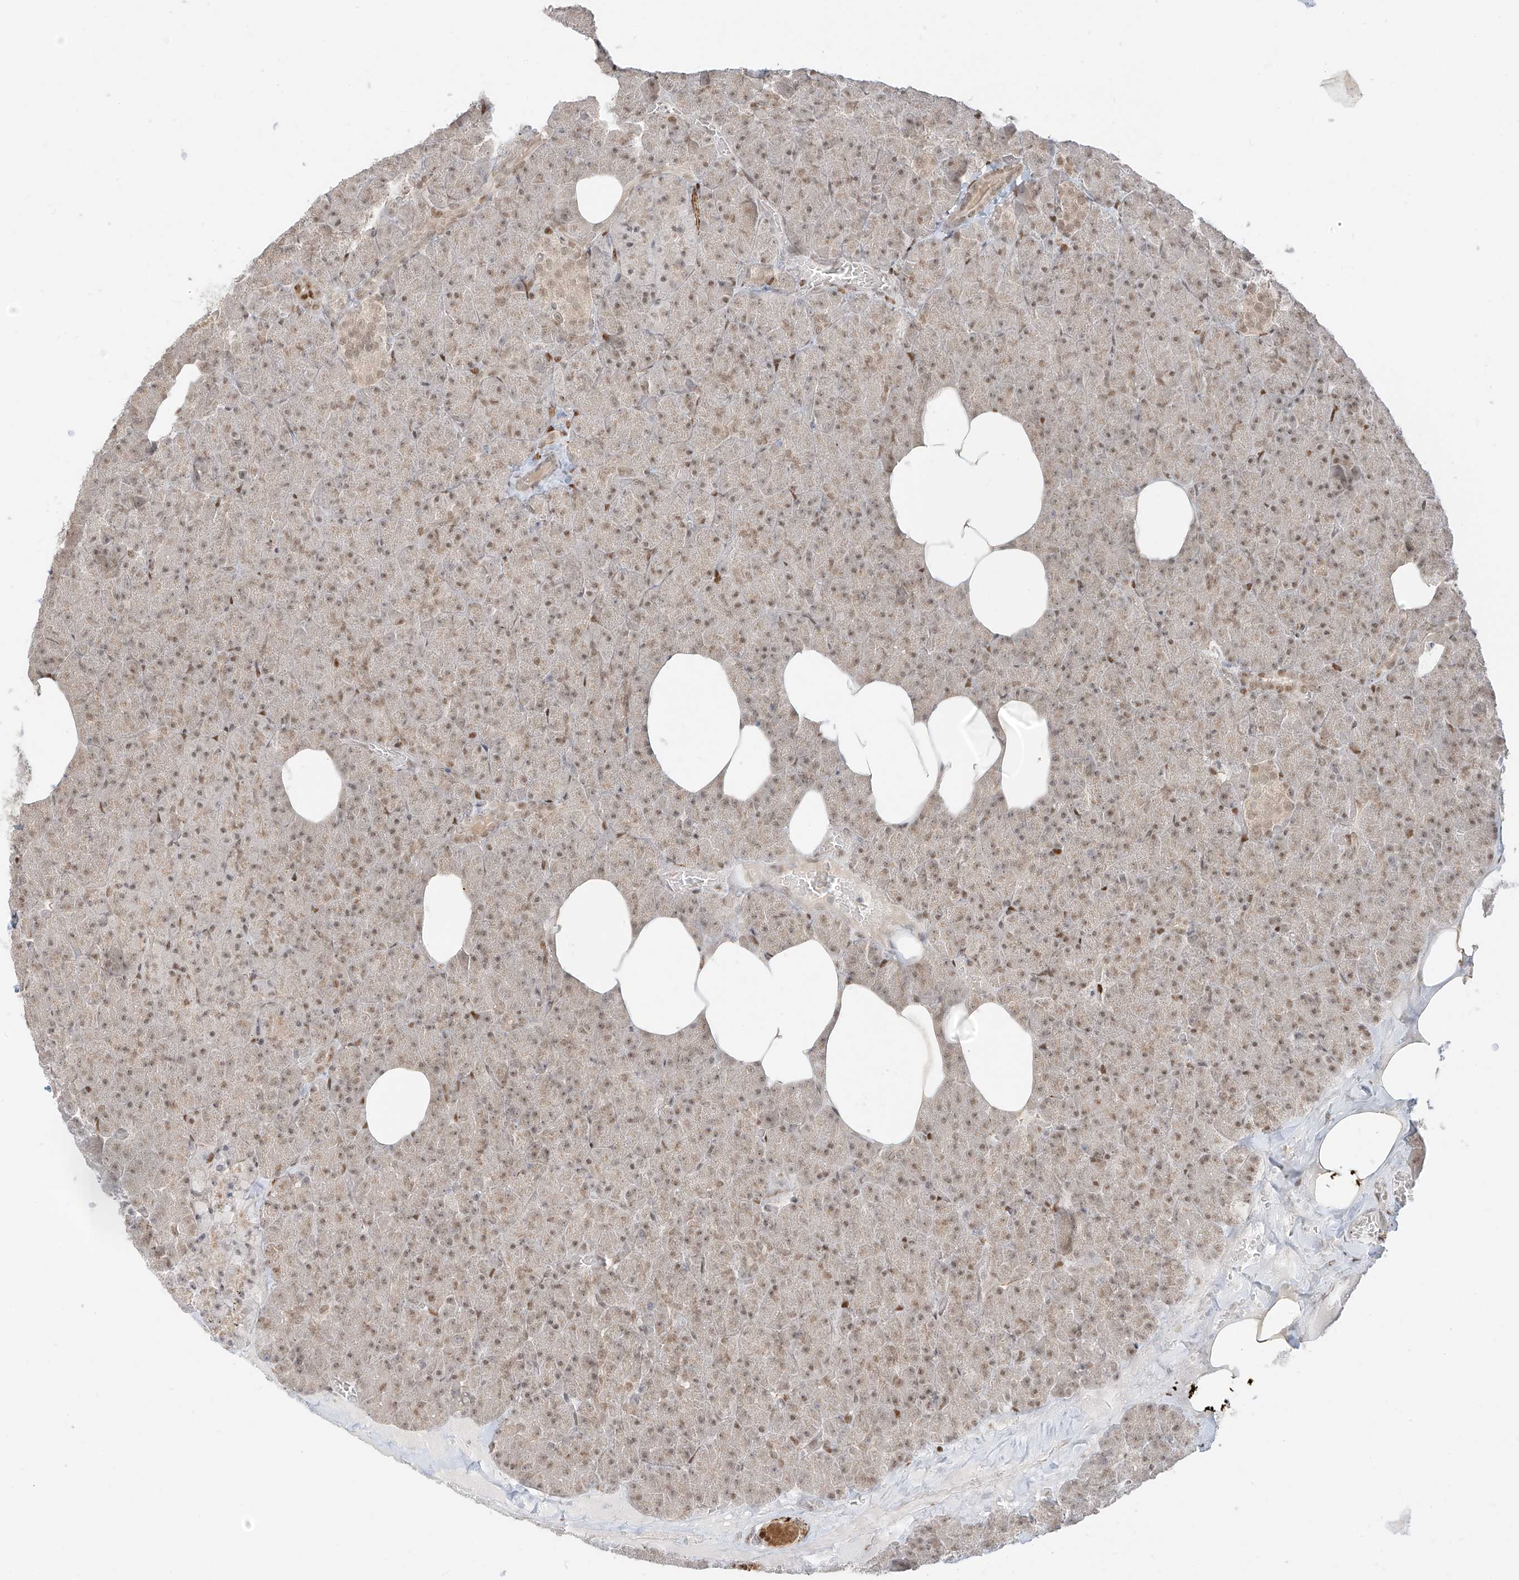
{"staining": {"intensity": "moderate", "quantity": ">75%", "location": "nuclear"}, "tissue": "pancreas", "cell_type": "Exocrine glandular cells", "image_type": "normal", "snomed": [{"axis": "morphology", "description": "Normal tissue, NOS"}, {"axis": "morphology", "description": "Carcinoid, malignant, NOS"}, {"axis": "topography", "description": "Pancreas"}], "caption": "Protein staining of benign pancreas displays moderate nuclear staining in approximately >75% of exocrine glandular cells. (Stains: DAB (3,3'-diaminobenzidine) in brown, nuclei in blue, Microscopy: brightfield microscopy at high magnification).", "gene": "ZNF774", "patient": {"sex": "female", "age": 35}}